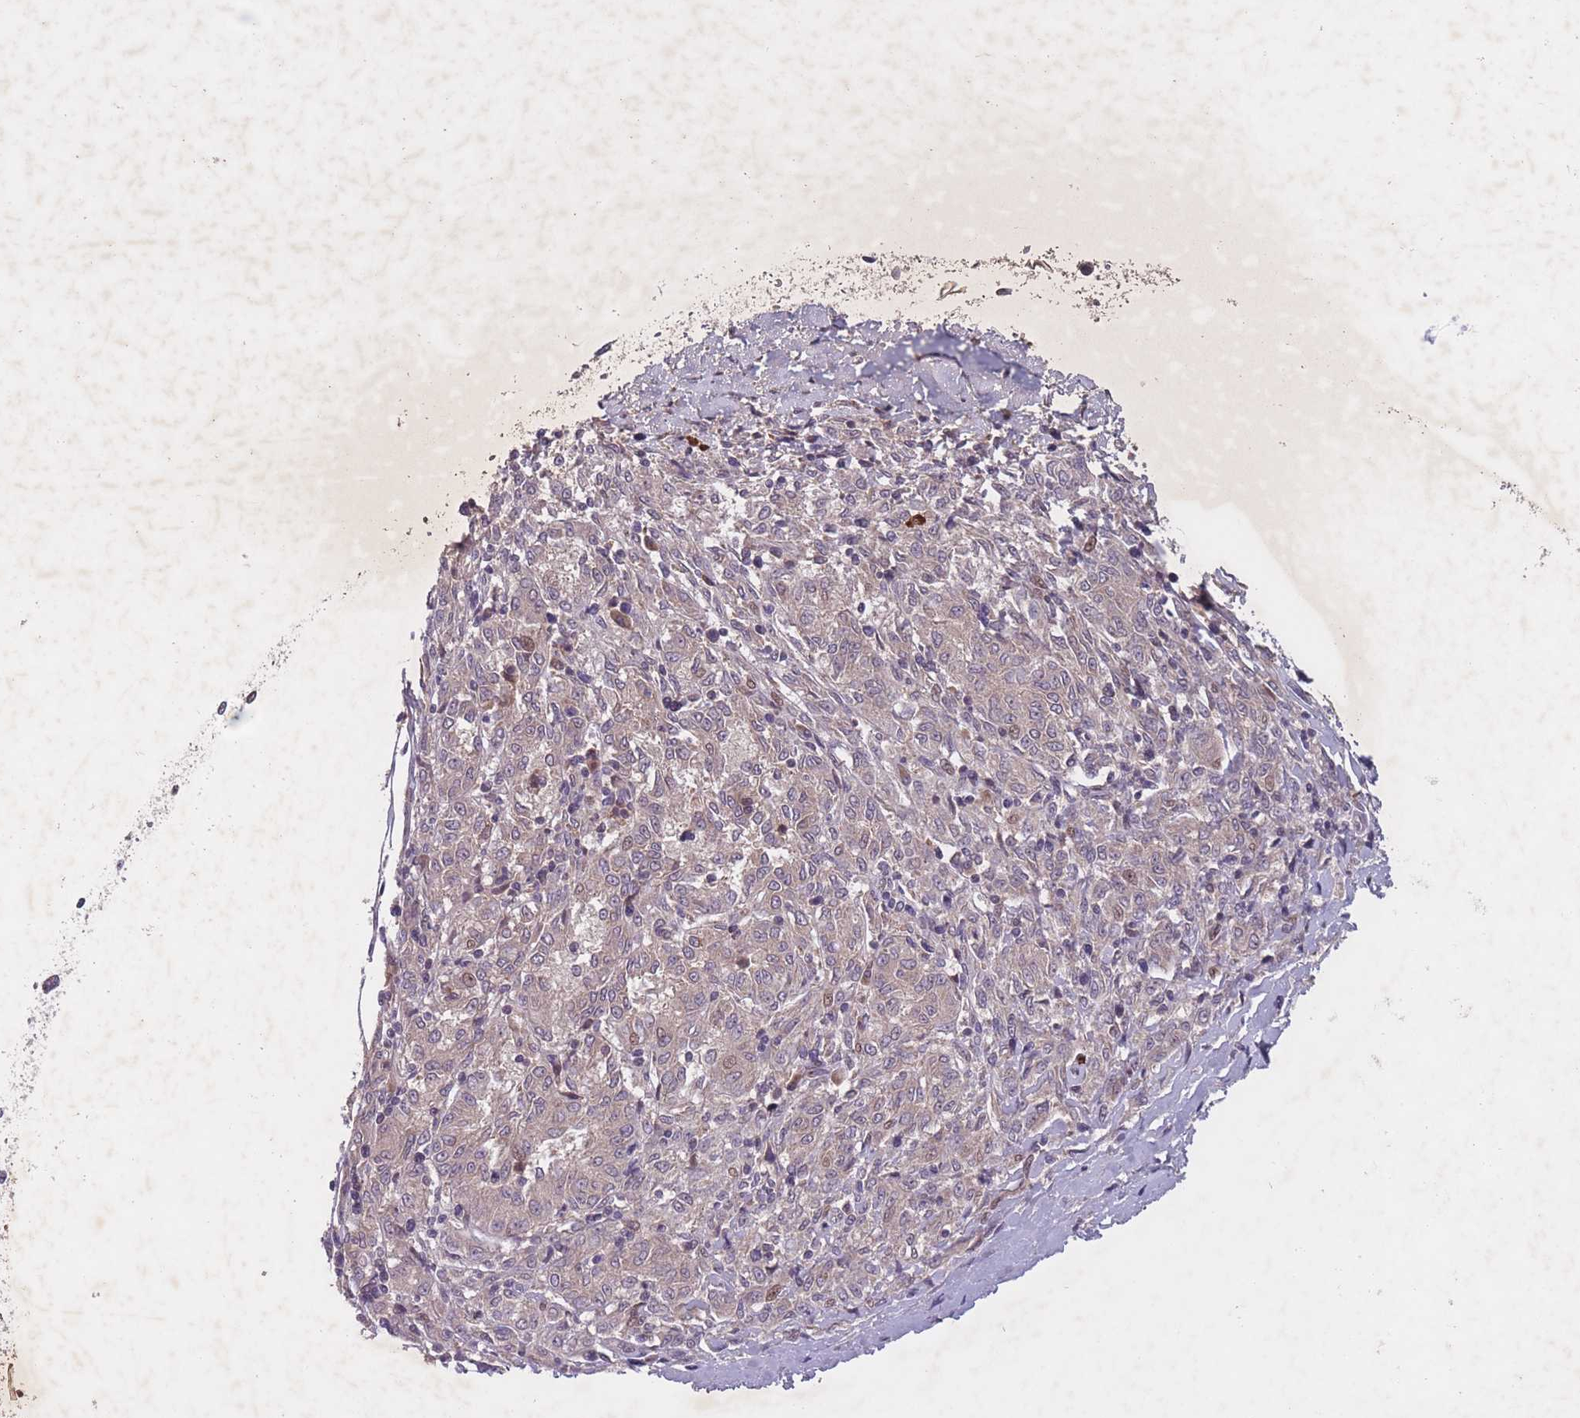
{"staining": {"intensity": "weak", "quantity": "25%-75%", "location": "cytoplasmic/membranous"}, "tissue": "melanoma", "cell_type": "Tumor cells", "image_type": "cancer", "snomed": [{"axis": "morphology", "description": "Malignant melanoma, NOS"}, {"axis": "topography", "description": "Skin"}], "caption": "Malignant melanoma was stained to show a protein in brown. There is low levels of weak cytoplasmic/membranous positivity in approximately 25%-75% of tumor cells.", "gene": "SECTM1", "patient": {"sex": "female", "age": 72}}